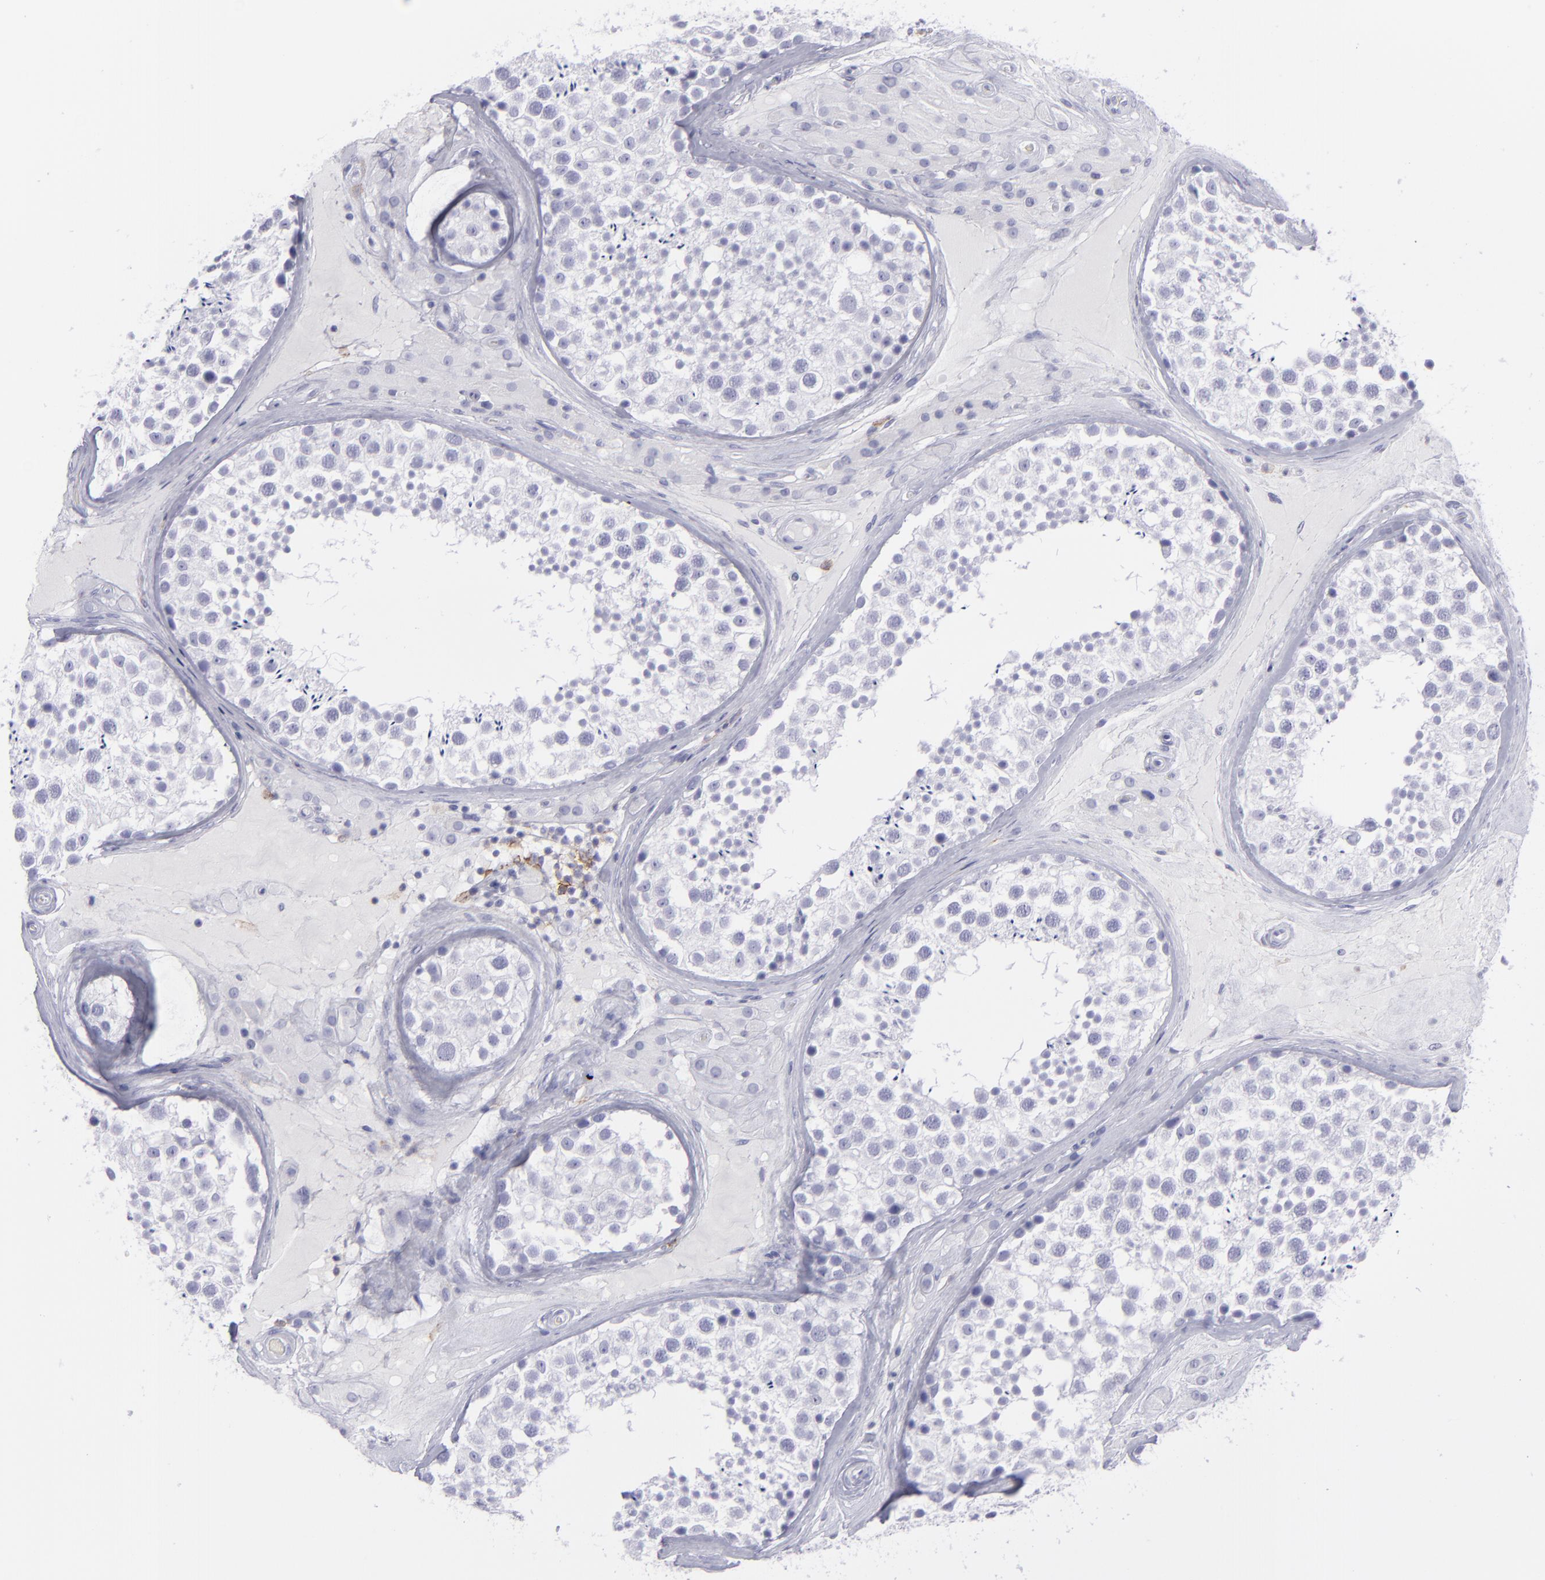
{"staining": {"intensity": "negative", "quantity": "none", "location": "none"}, "tissue": "testis", "cell_type": "Cells in seminiferous ducts", "image_type": "normal", "snomed": [{"axis": "morphology", "description": "Normal tissue, NOS"}, {"axis": "topography", "description": "Testis"}], "caption": "IHC of unremarkable testis exhibits no expression in cells in seminiferous ducts.", "gene": "SELPLG", "patient": {"sex": "male", "age": 46}}